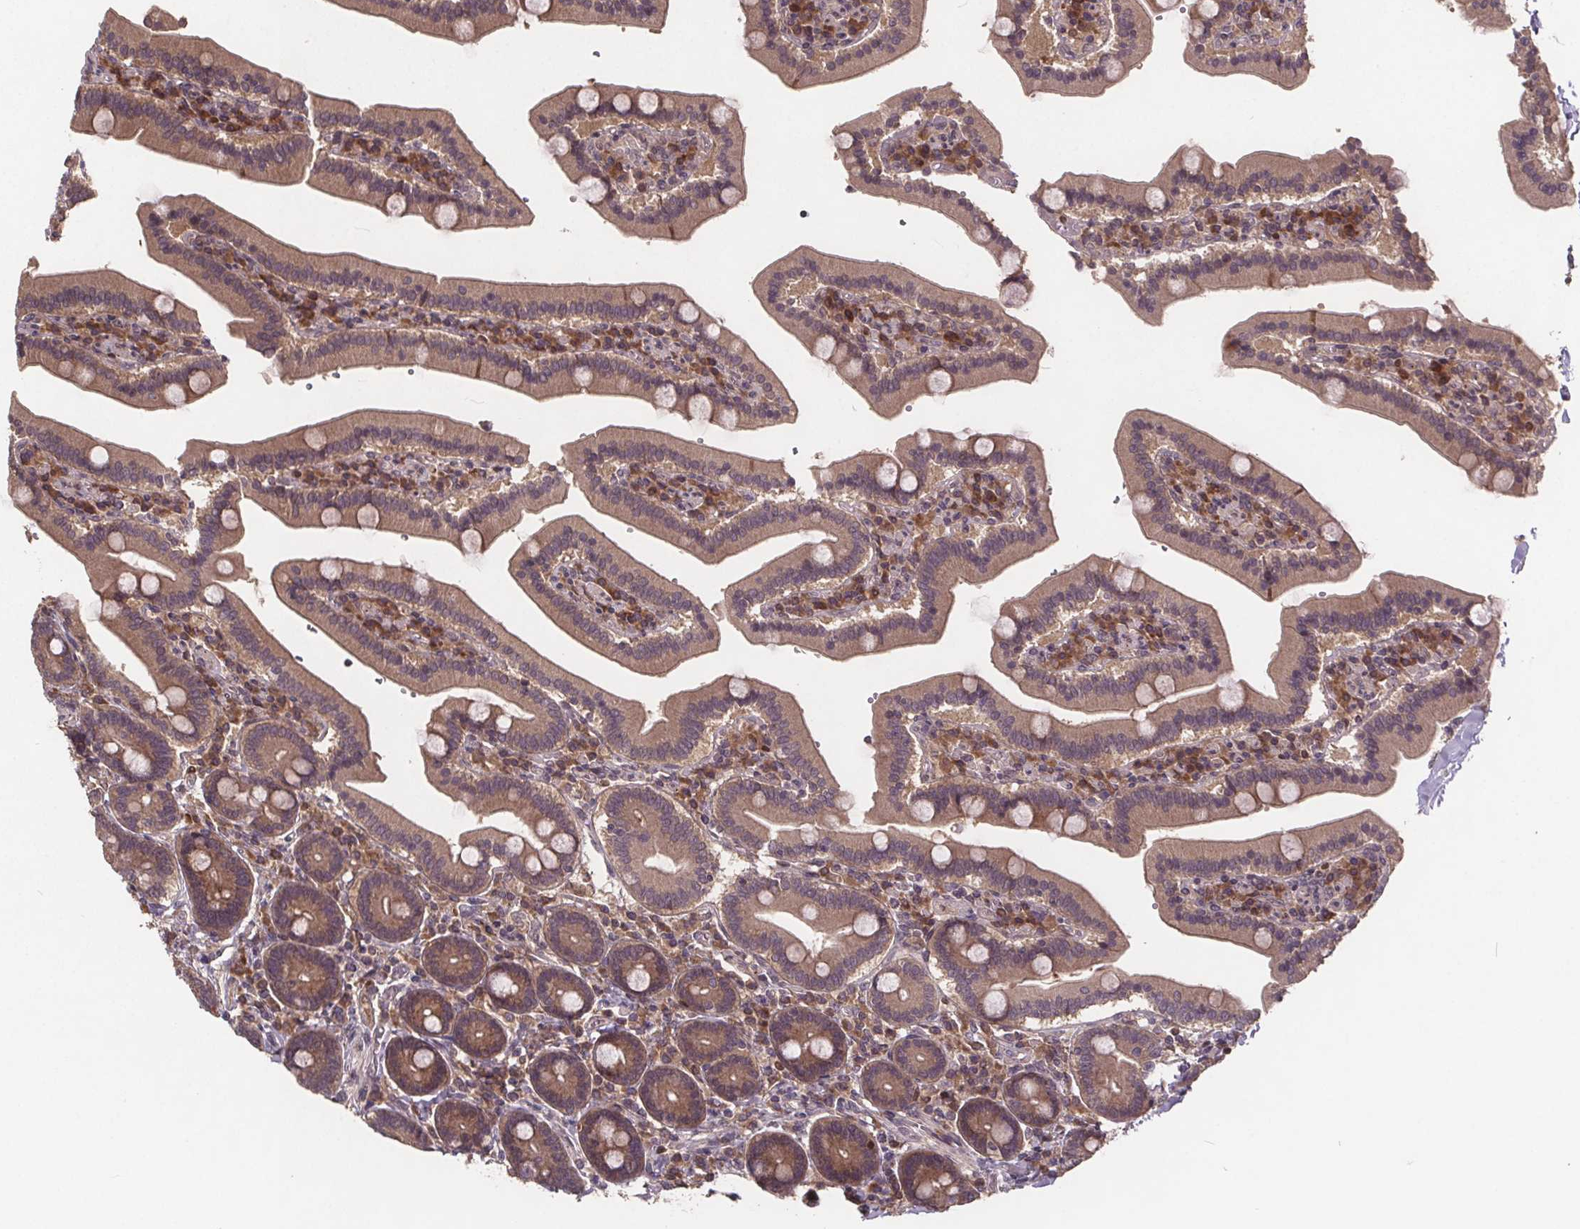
{"staining": {"intensity": "strong", "quantity": "25%-75%", "location": "cytoplasmic/membranous"}, "tissue": "duodenum", "cell_type": "Glandular cells", "image_type": "normal", "snomed": [{"axis": "morphology", "description": "Normal tissue, NOS"}, {"axis": "topography", "description": "Duodenum"}], "caption": "Immunohistochemical staining of unremarkable duodenum reveals high levels of strong cytoplasmic/membranous expression in approximately 25%-75% of glandular cells.", "gene": "USP9X", "patient": {"sex": "female", "age": 62}}